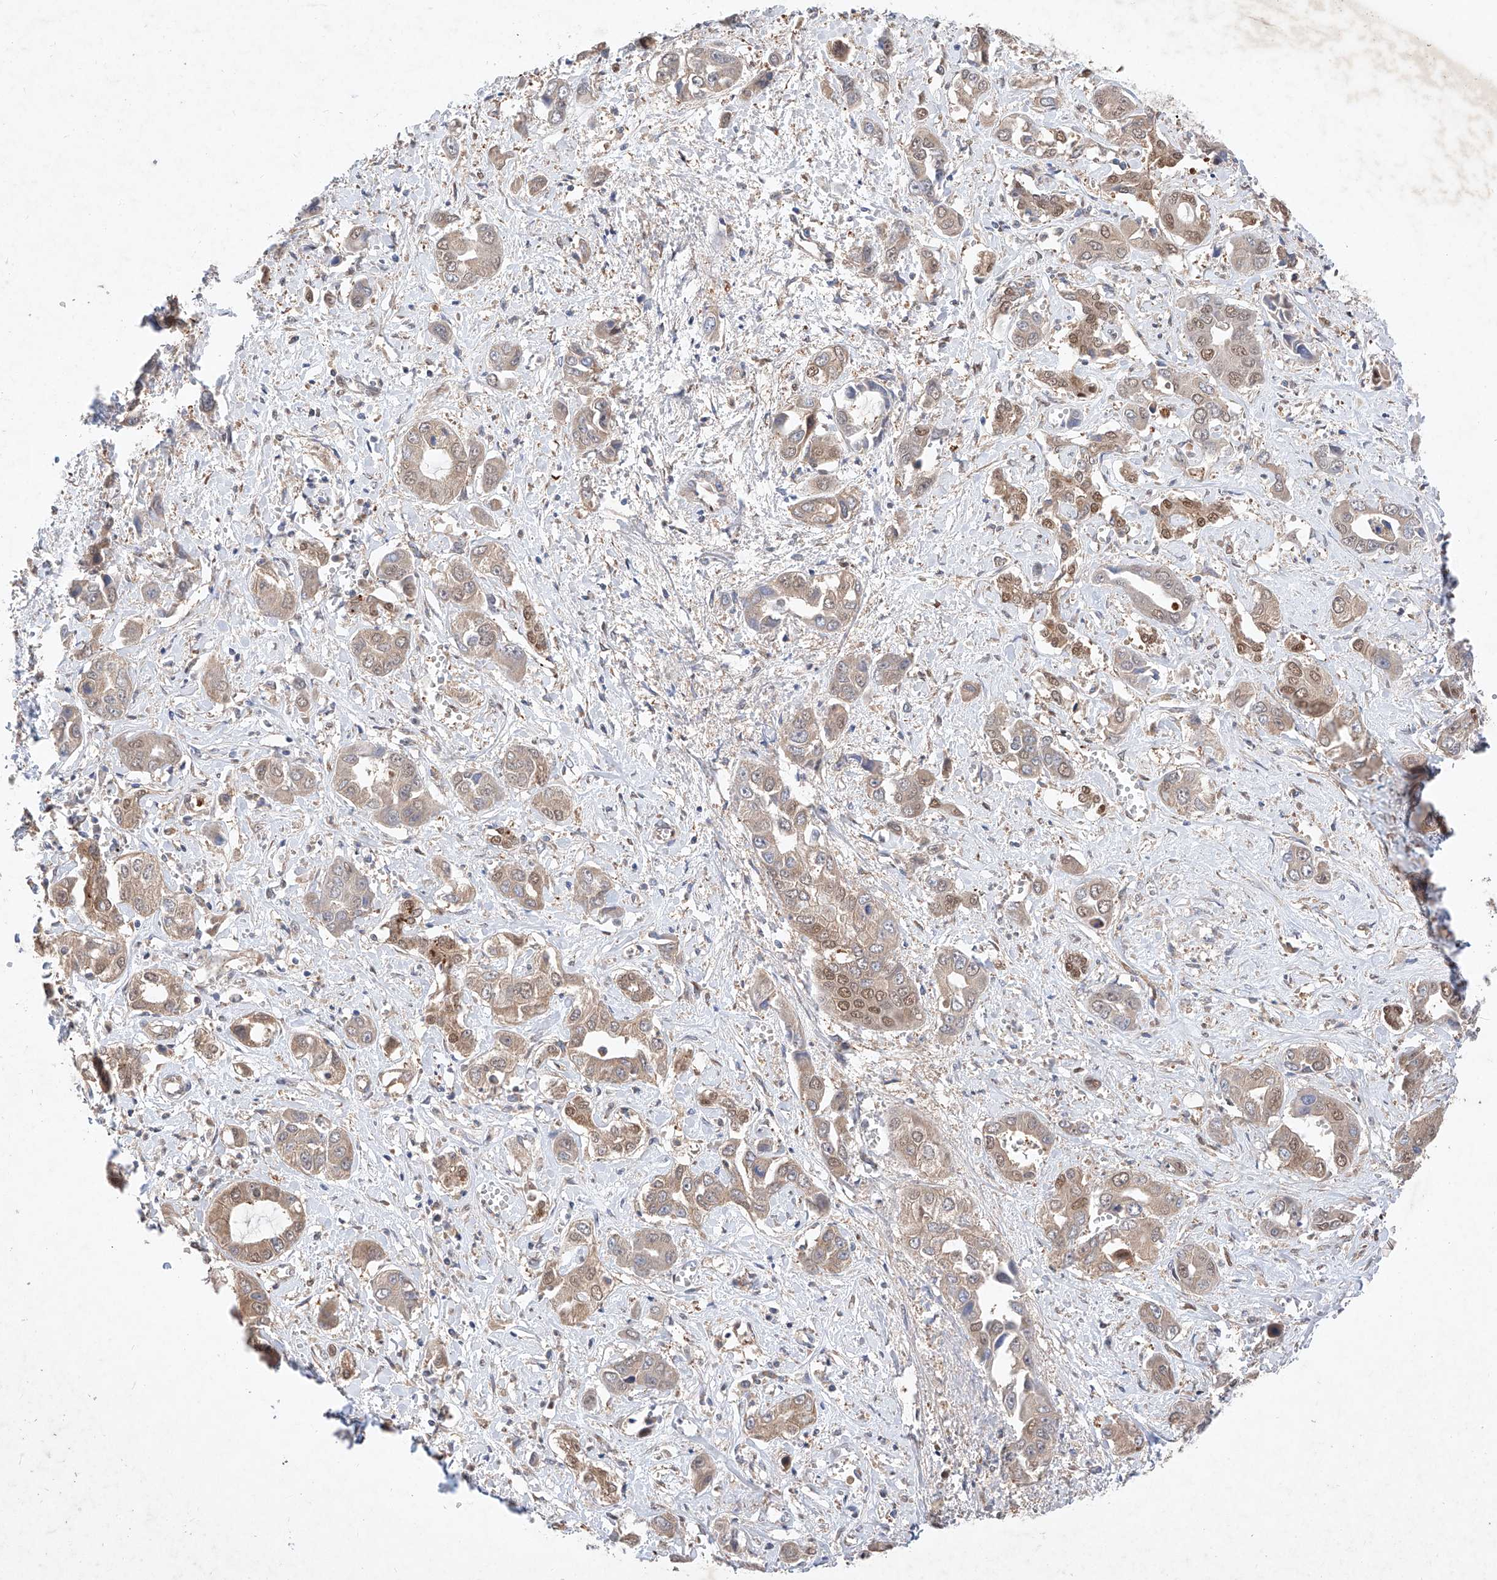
{"staining": {"intensity": "weak", "quantity": ">75%", "location": "cytoplasmic/membranous,nuclear"}, "tissue": "liver cancer", "cell_type": "Tumor cells", "image_type": "cancer", "snomed": [{"axis": "morphology", "description": "Cholangiocarcinoma"}, {"axis": "topography", "description": "Liver"}], "caption": "The histopathology image displays immunohistochemical staining of liver cholangiocarcinoma. There is weak cytoplasmic/membranous and nuclear staining is appreciated in approximately >75% of tumor cells.", "gene": "ZSCAN4", "patient": {"sex": "female", "age": 52}}